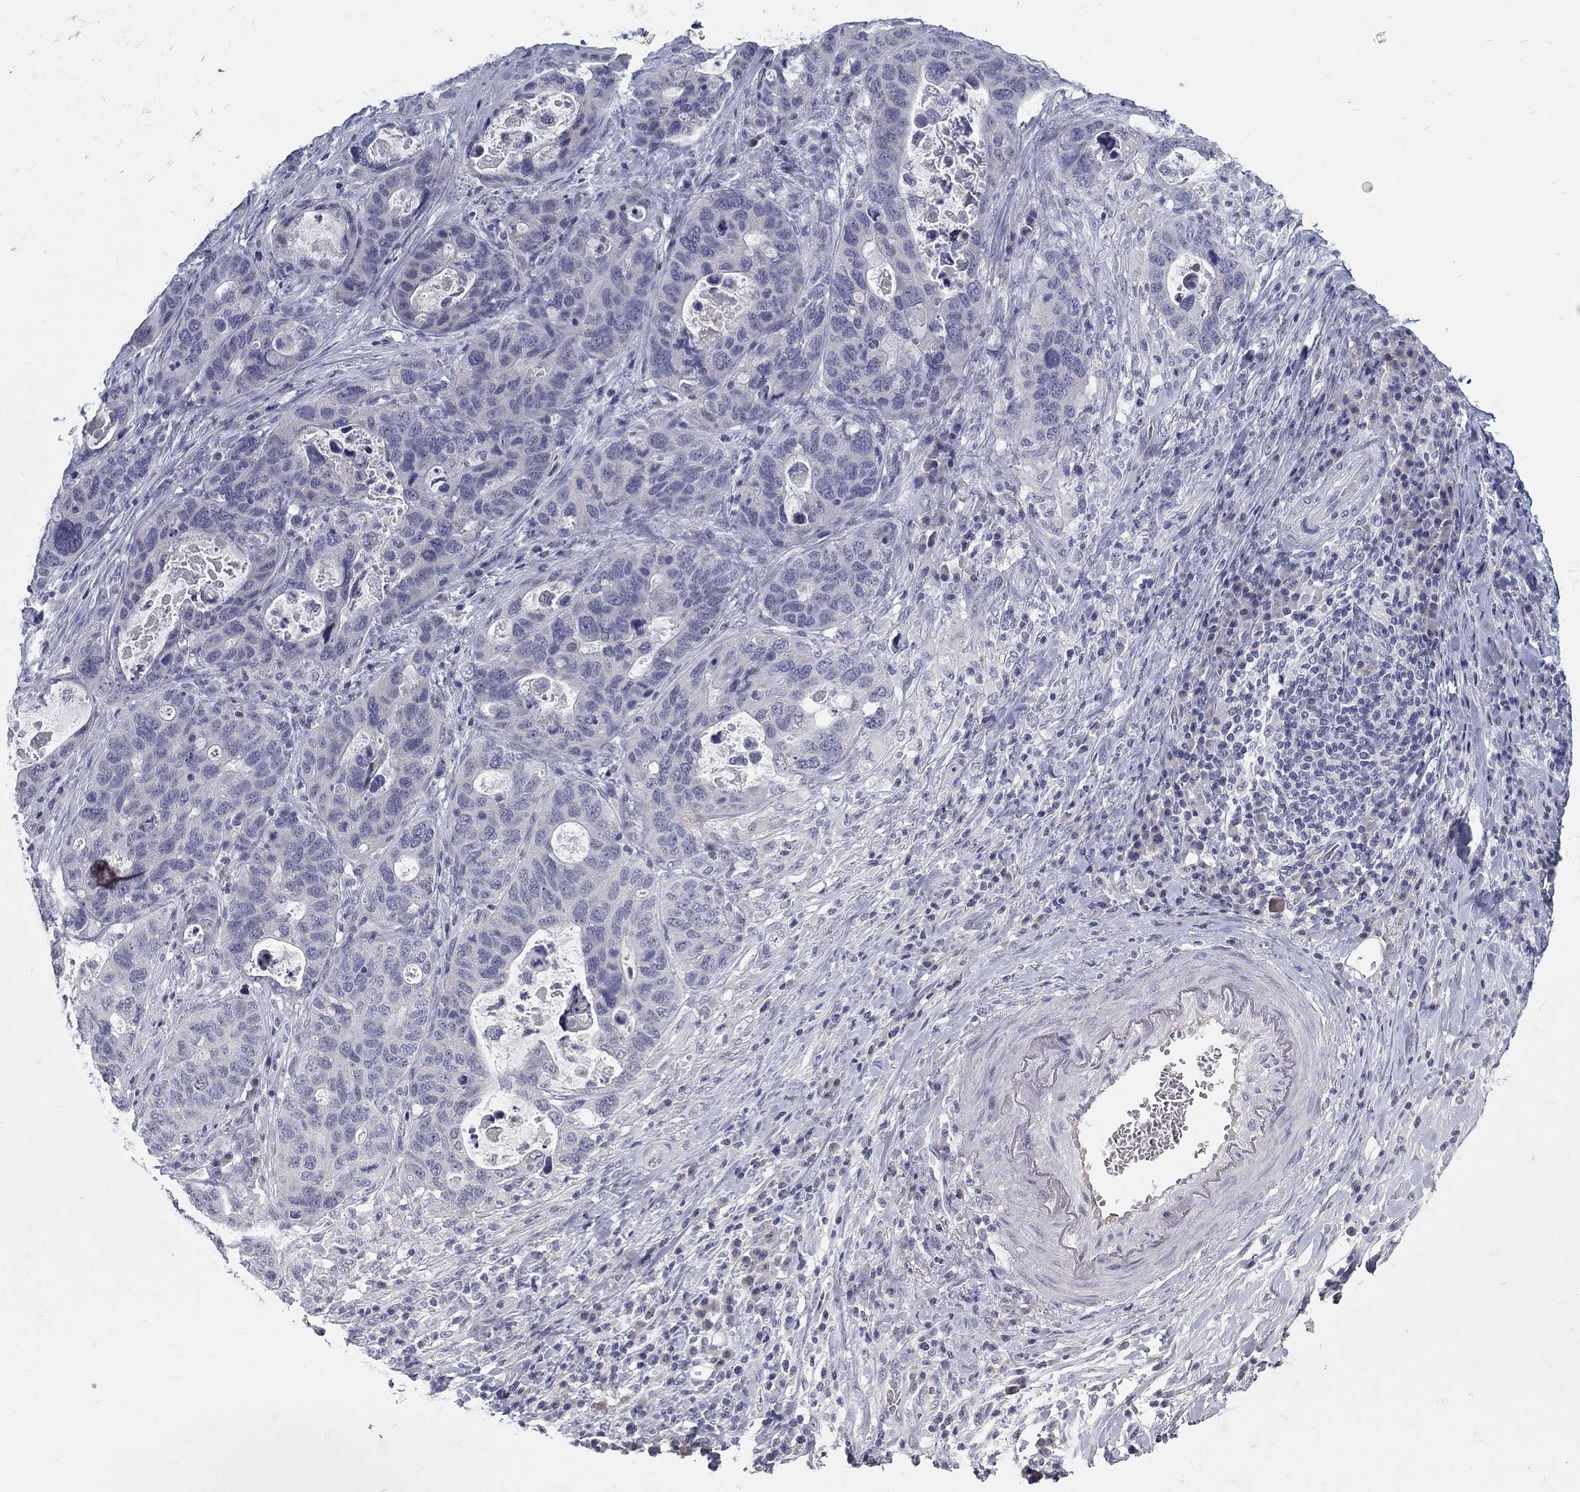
{"staining": {"intensity": "negative", "quantity": "none", "location": "none"}, "tissue": "stomach cancer", "cell_type": "Tumor cells", "image_type": "cancer", "snomed": [{"axis": "morphology", "description": "Adenocarcinoma, NOS"}, {"axis": "topography", "description": "Stomach"}], "caption": "High power microscopy image of an IHC histopathology image of stomach cancer (adenocarcinoma), revealing no significant staining in tumor cells. The staining was performed using DAB (3,3'-diaminobenzidine) to visualize the protein expression in brown, while the nuclei were stained in blue with hematoxylin (Magnification: 20x).", "gene": "NOS1", "patient": {"sex": "male", "age": 54}}